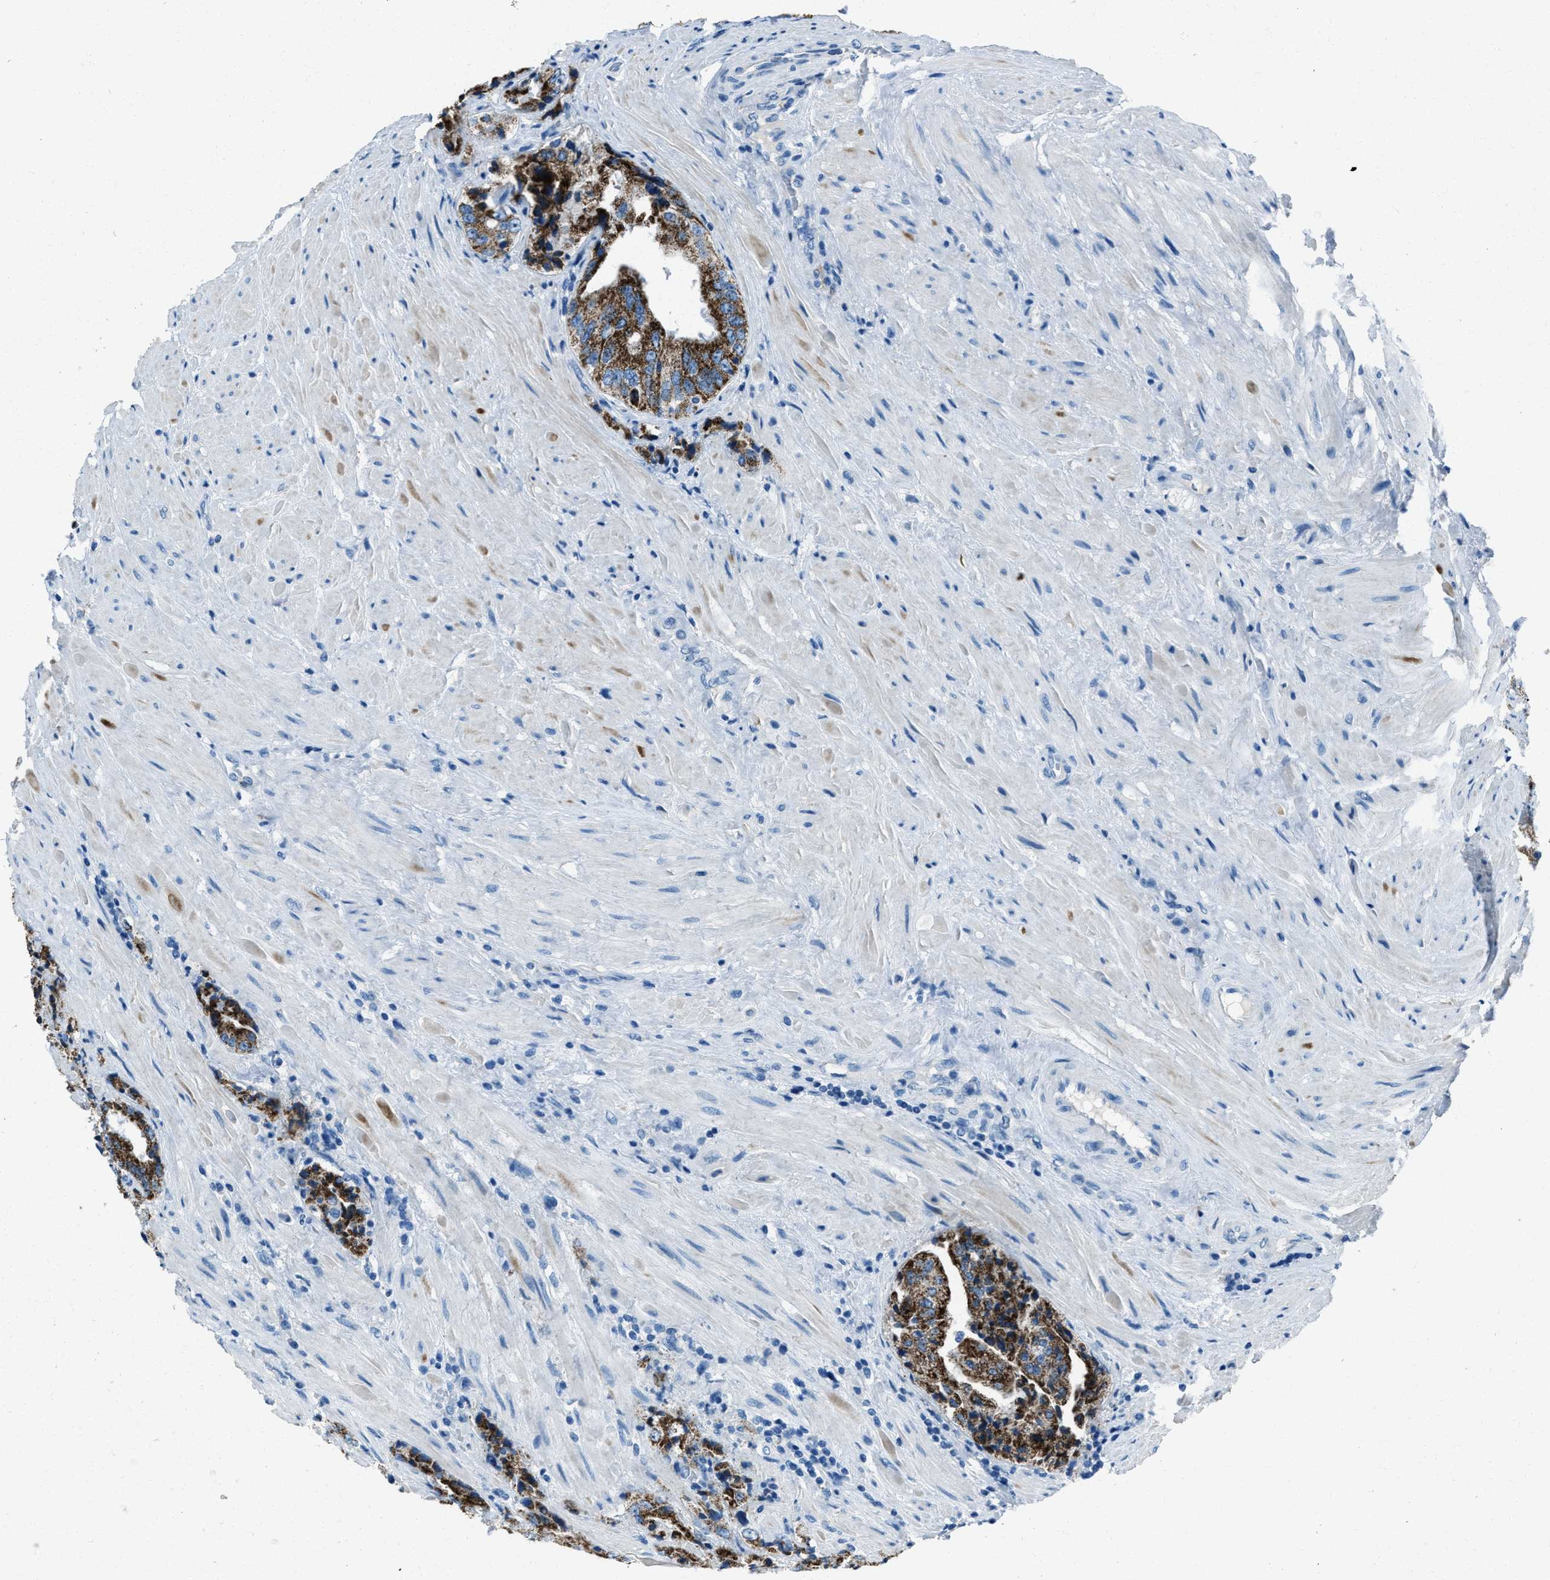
{"staining": {"intensity": "strong", "quantity": ">75%", "location": "cytoplasmic/membranous"}, "tissue": "prostate cancer", "cell_type": "Tumor cells", "image_type": "cancer", "snomed": [{"axis": "morphology", "description": "Adenocarcinoma, High grade"}, {"axis": "topography", "description": "Prostate"}], "caption": "IHC of prostate cancer (high-grade adenocarcinoma) shows high levels of strong cytoplasmic/membranous staining in approximately >75% of tumor cells.", "gene": "AMACR", "patient": {"sex": "male", "age": 61}}